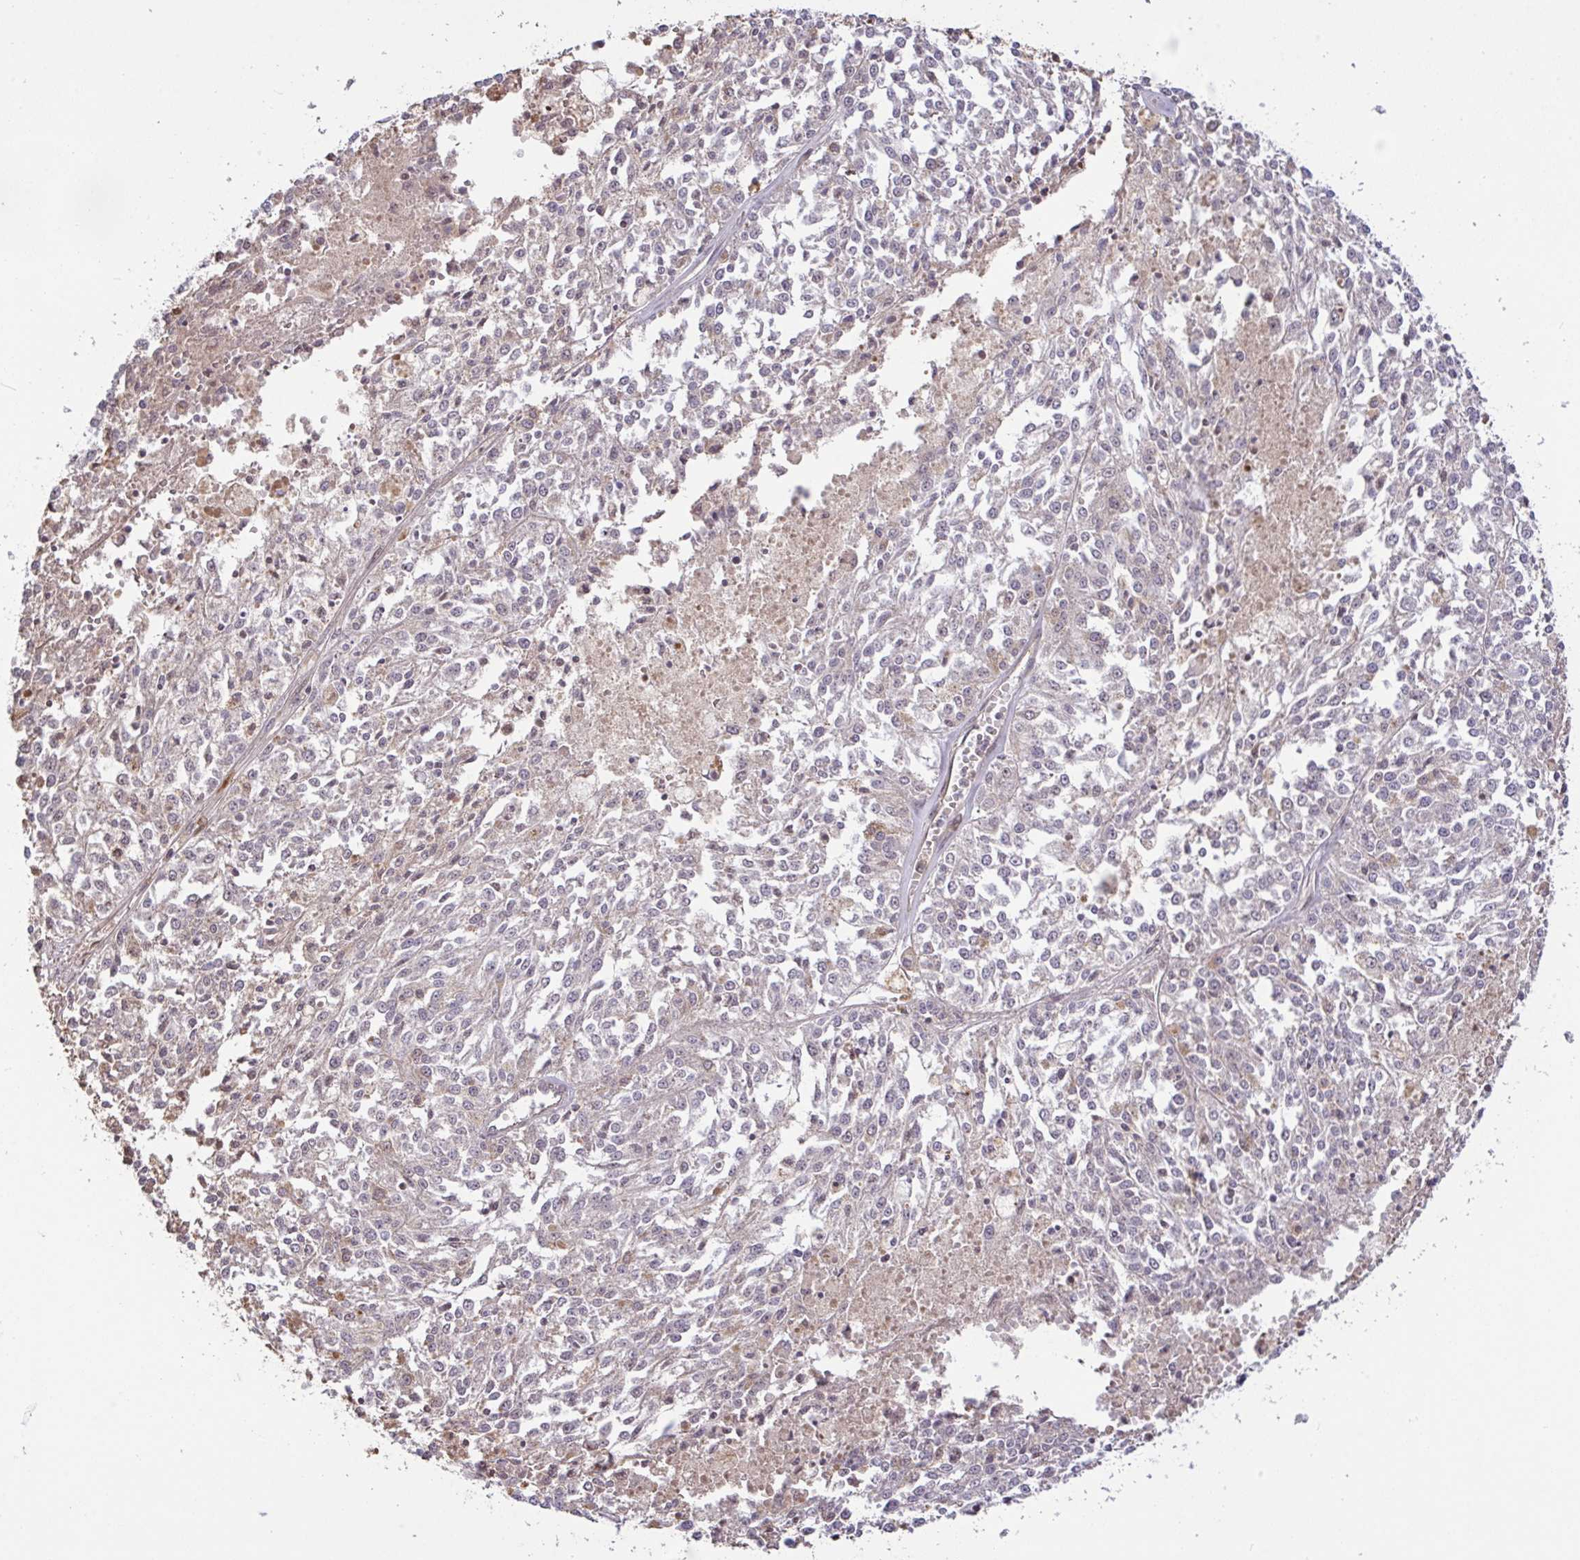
{"staining": {"intensity": "negative", "quantity": "none", "location": "none"}, "tissue": "melanoma", "cell_type": "Tumor cells", "image_type": "cancer", "snomed": [{"axis": "morphology", "description": "Malignant melanoma, NOS"}, {"axis": "topography", "description": "Skin"}], "caption": "Malignant melanoma stained for a protein using immunohistochemistry (IHC) exhibits no staining tumor cells.", "gene": "FCER1A", "patient": {"sex": "female", "age": 64}}